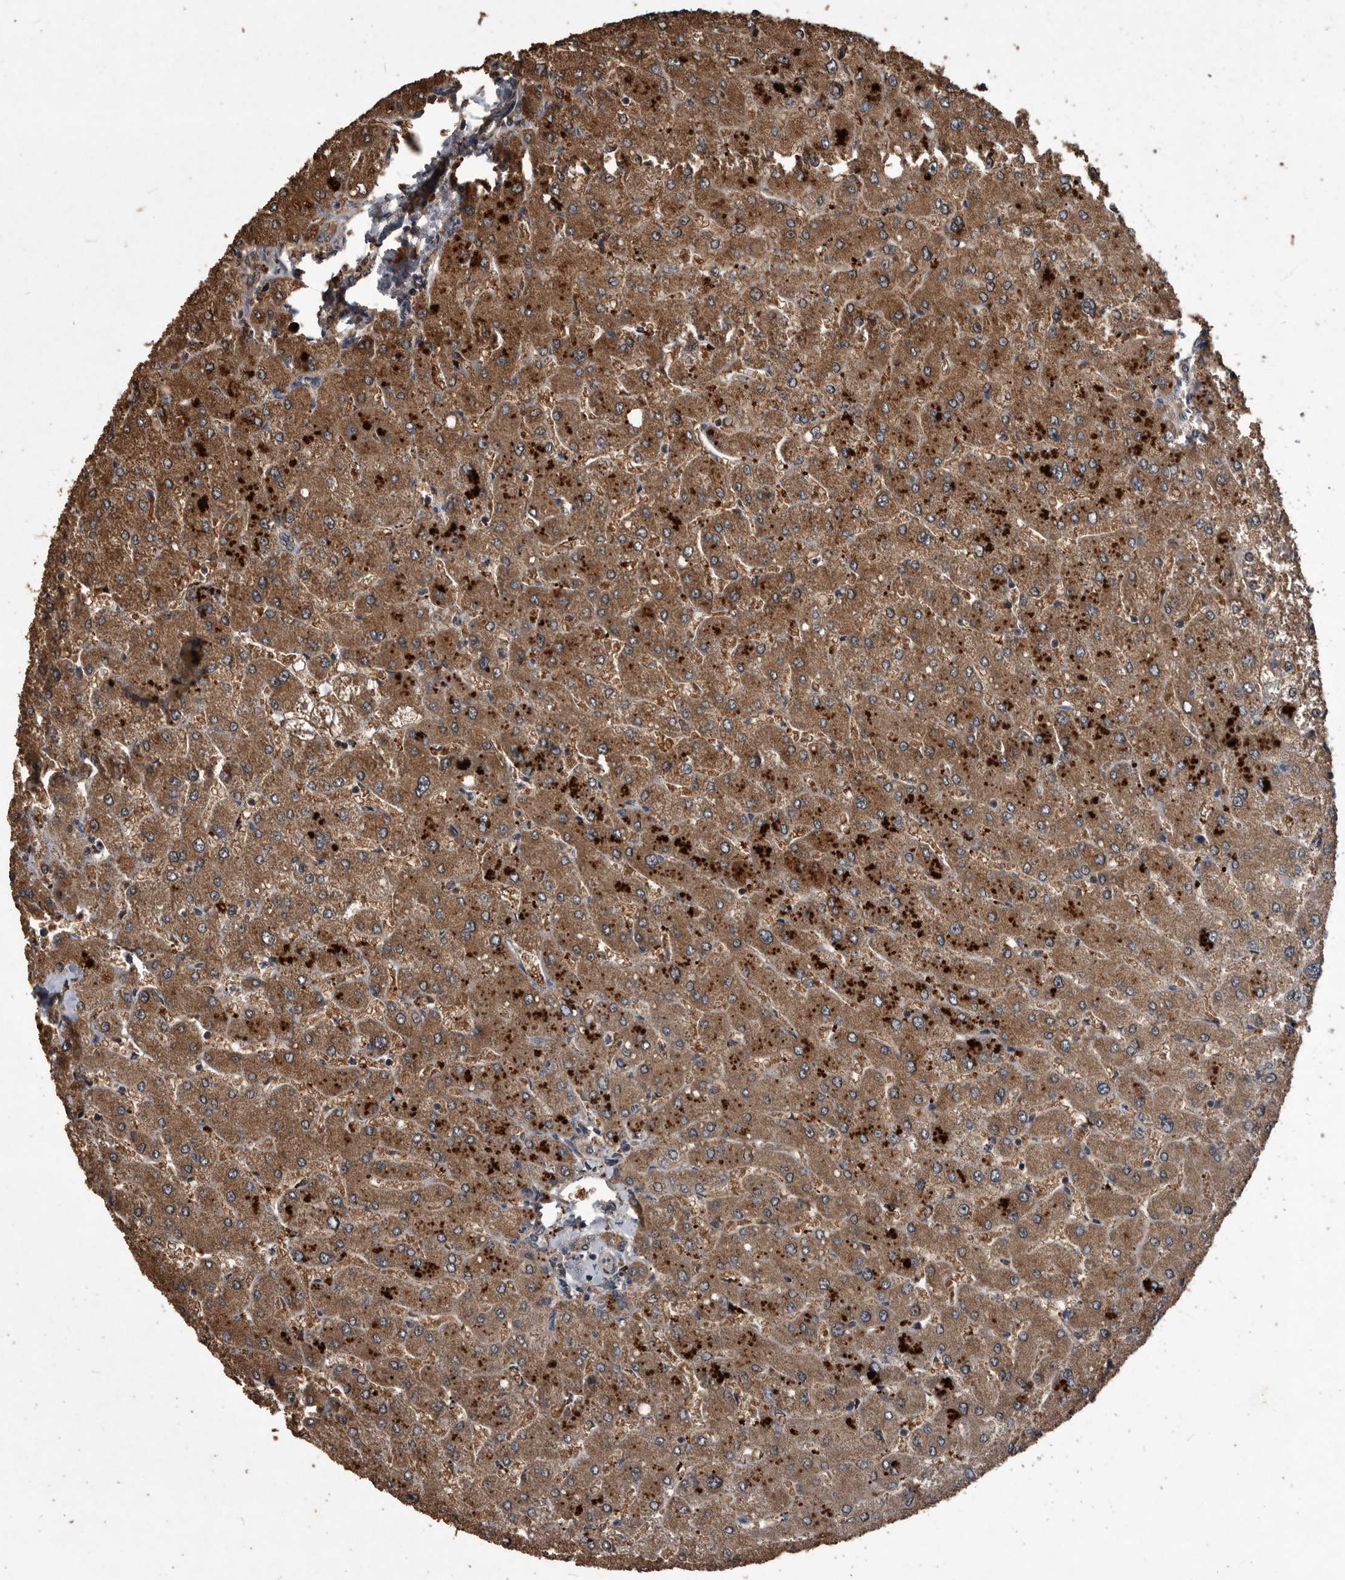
{"staining": {"intensity": "moderate", "quantity": ">75%", "location": "cytoplasmic/membranous"}, "tissue": "liver", "cell_type": "Cholangiocytes", "image_type": "normal", "snomed": [{"axis": "morphology", "description": "Normal tissue, NOS"}, {"axis": "topography", "description": "Liver"}], "caption": "DAB (3,3'-diaminobenzidine) immunohistochemical staining of normal human liver exhibits moderate cytoplasmic/membranous protein positivity in approximately >75% of cholangiocytes.", "gene": "NRBP1", "patient": {"sex": "male", "age": 55}}